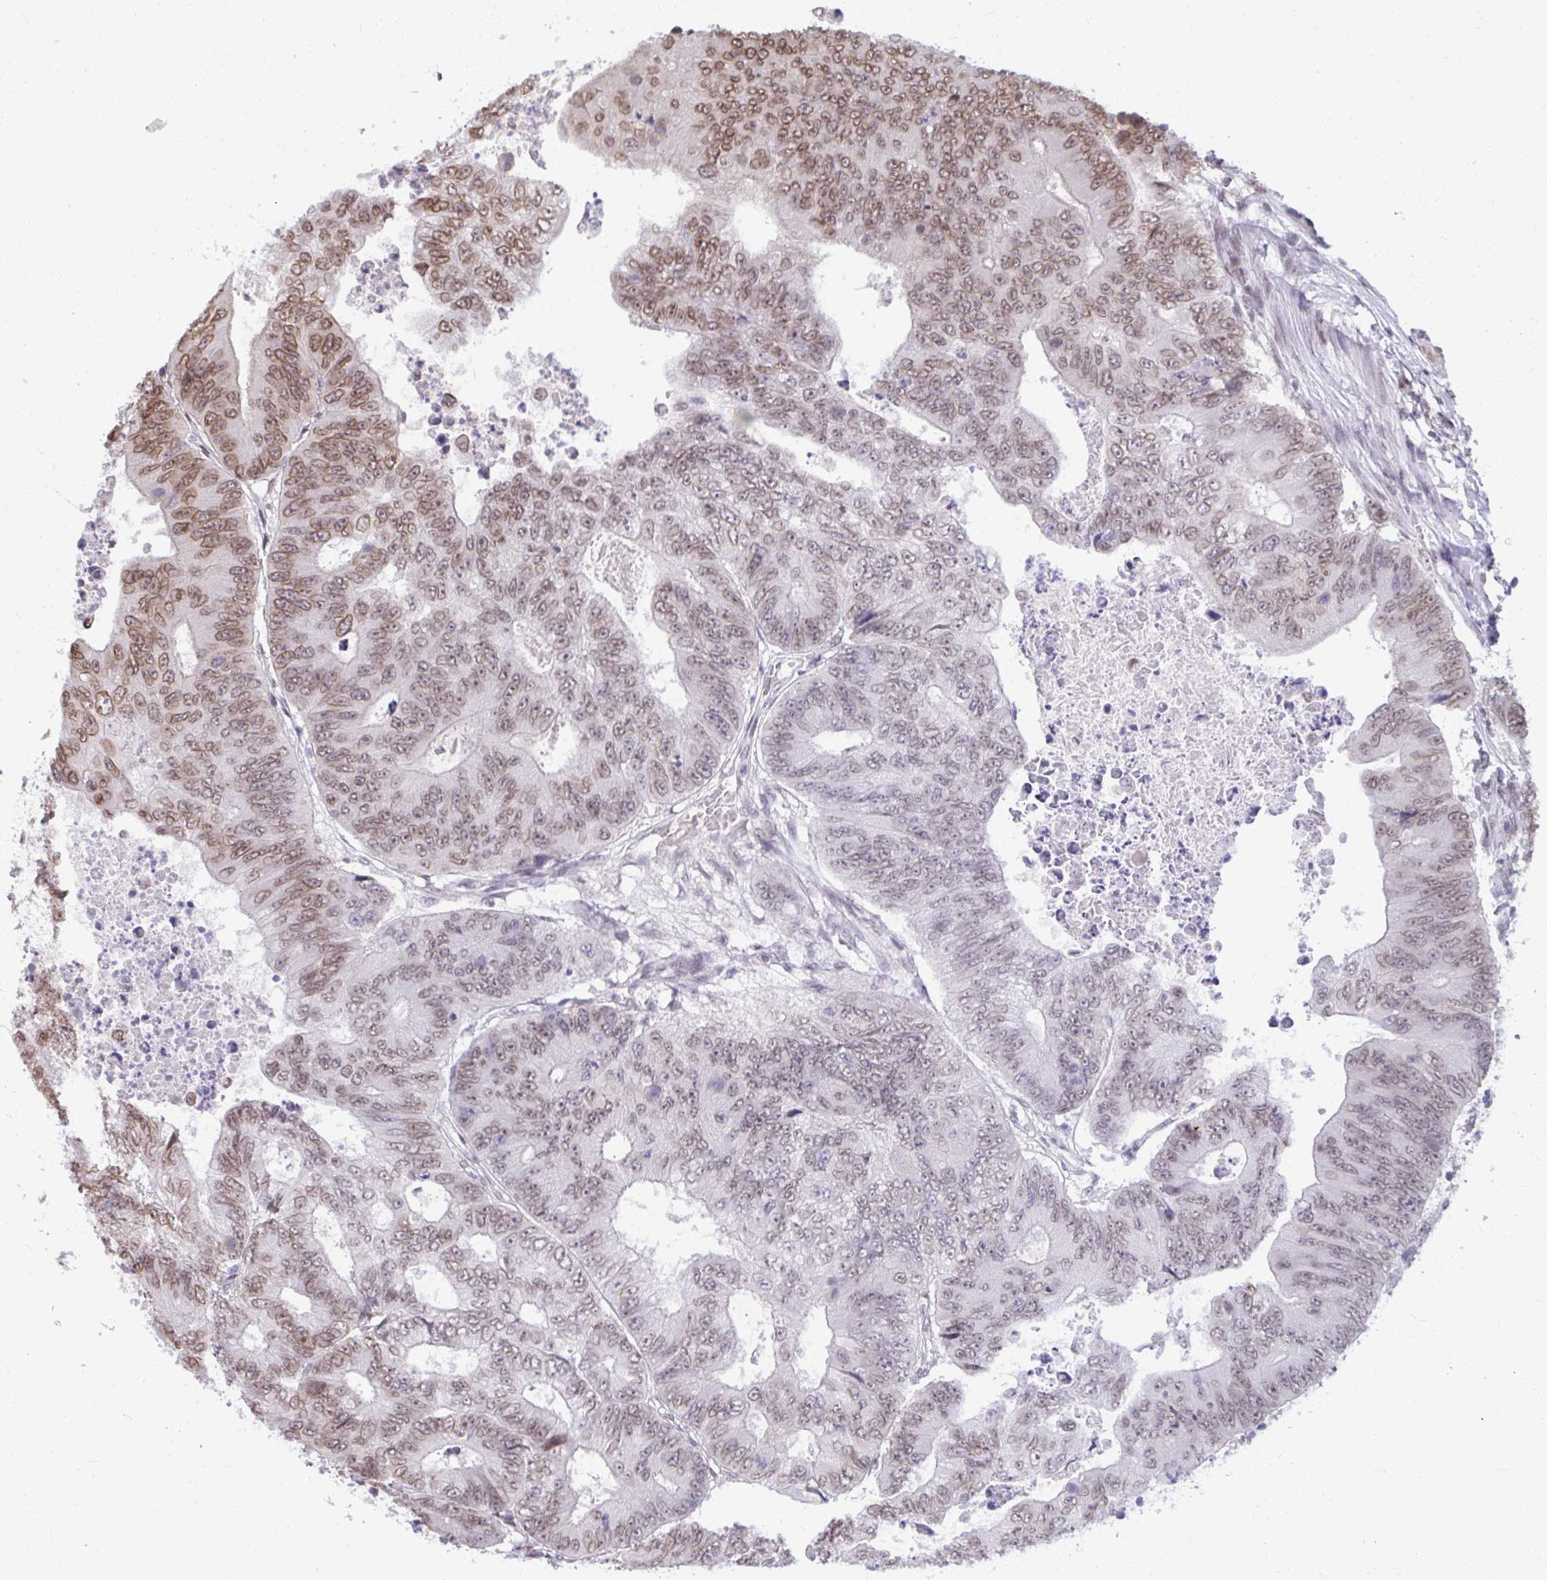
{"staining": {"intensity": "moderate", "quantity": "25%-75%", "location": "cytoplasmic/membranous,nuclear"}, "tissue": "colorectal cancer", "cell_type": "Tumor cells", "image_type": "cancer", "snomed": [{"axis": "morphology", "description": "Adenocarcinoma, NOS"}, {"axis": "topography", "description": "Colon"}], "caption": "An image showing moderate cytoplasmic/membranous and nuclear expression in about 25%-75% of tumor cells in colorectal adenocarcinoma, as visualized by brown immunohistochemical staining.", "gene": "JPT1", "patient": {"sex": "female", "age": 48}}